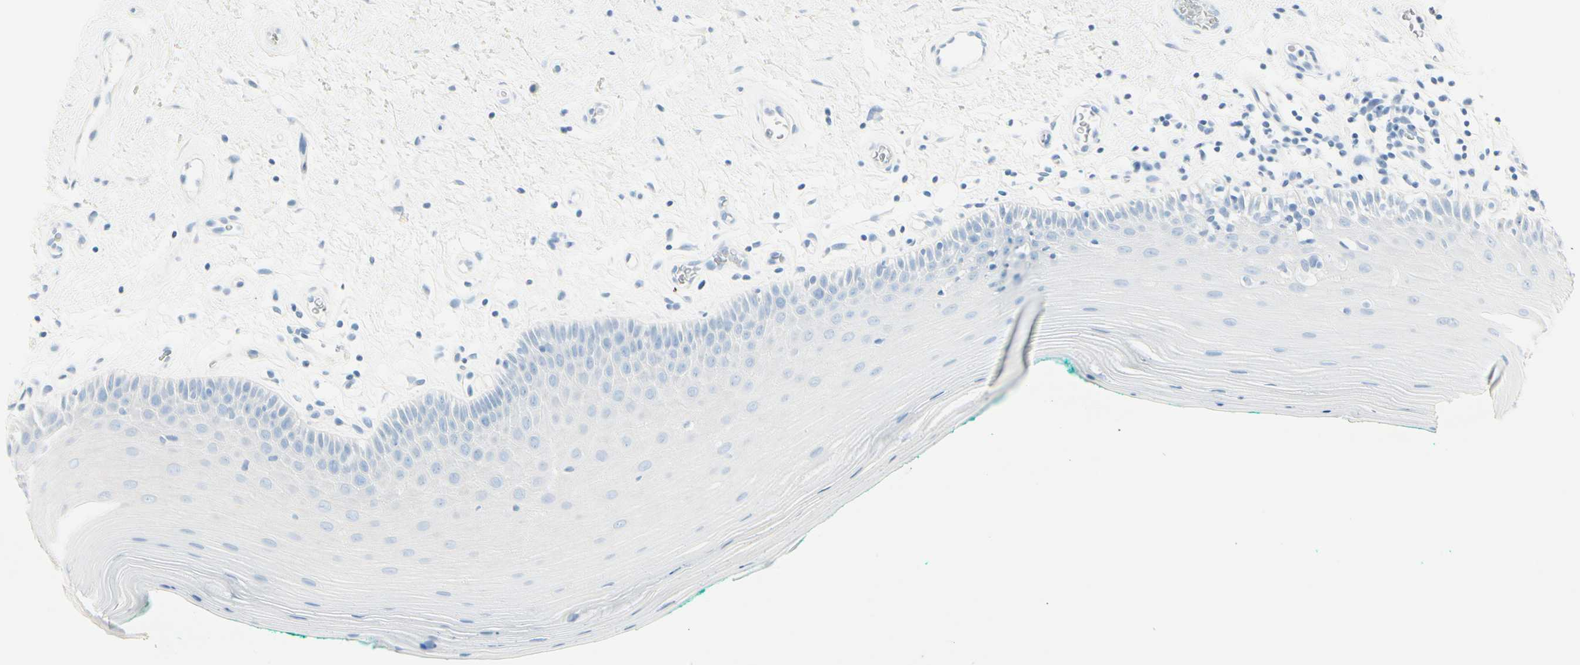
{"staining": {"intensity": "negative", "quantity": "none", "location": "none"}, "tissue": "oral mucosa", "cell_type": "Squamous epithelial cells", "image_type": "normal", "snomed": [{"axis": "morphology", "description": "Normal tissue, NOS"}, {"axis": "topography", "description": "Skeletal muscle"}, {"axis": "topography", "description": "Oral tissue"}], "caption": "High magnification brightfield microscopy of normal oral mucosa stained with DAB (brown) and counterstained with hematoxylin (blue): squamous epithelial cells show no significant staining.", "gene": "CDHR5", "patient": {"sex": "male", "age": 58}}